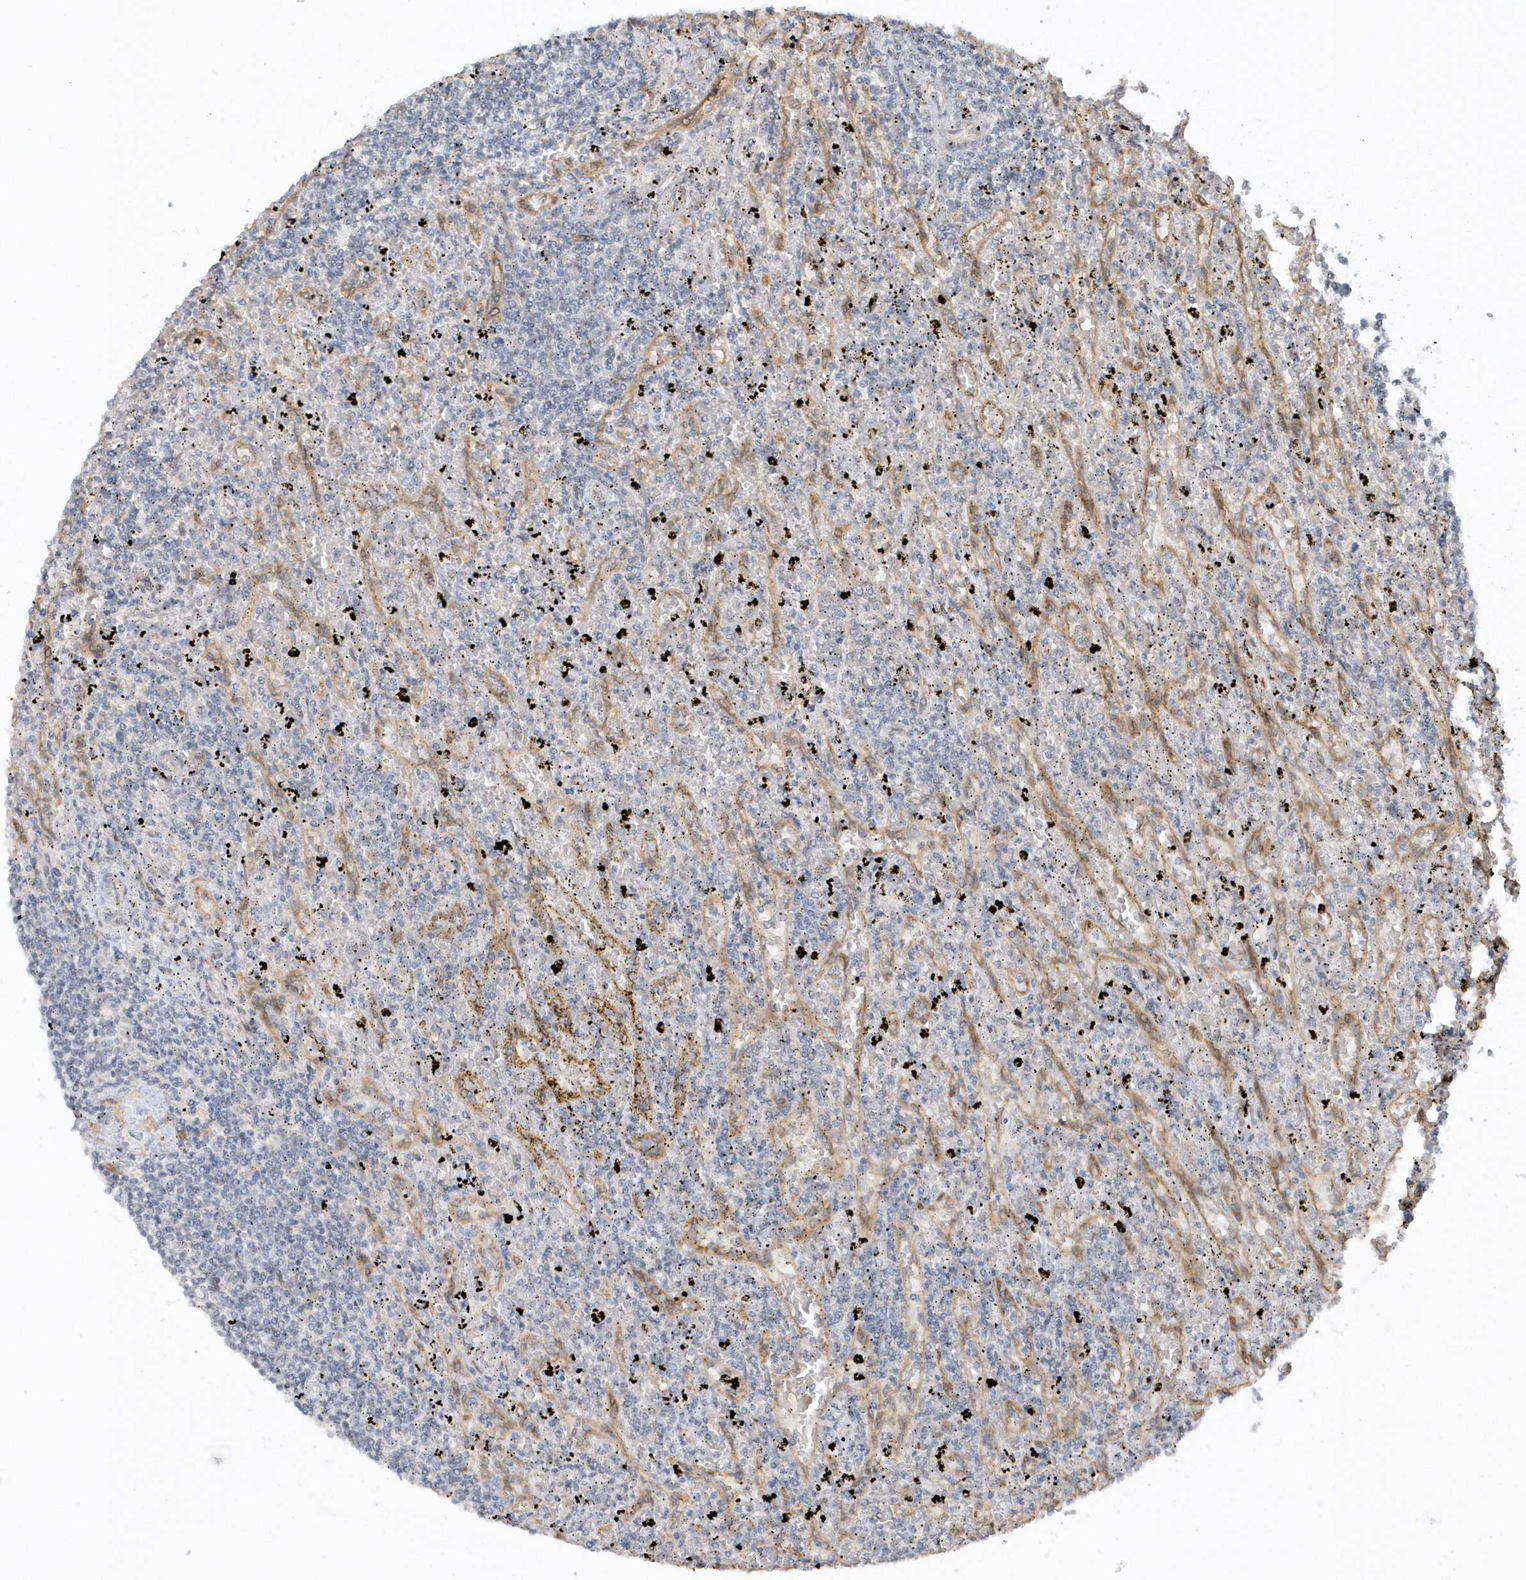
{"staining": {"intensity": "negative", "quantity": "none", "location": "none"}, "tissue": "lymphoma", "cell_type": "Tumor cells", "image_type": "cancer", "snomed": [{"axis": "morphology", "description": "Malignant lymphoma, non-Hodgkin's type, Low grade"}, {"axis": "topography", "description": "Spleen"}], "caption": "Immunohistochemistry (IHC) histopathology image of neoplastic tissue: human low-grade malignant lymphoma, non-Hodgkin's type stained with DAB reveals no significant protein expression in tumor cells.", "gene": "ECM2", "patient": {"sex": "male", "age": 76}}